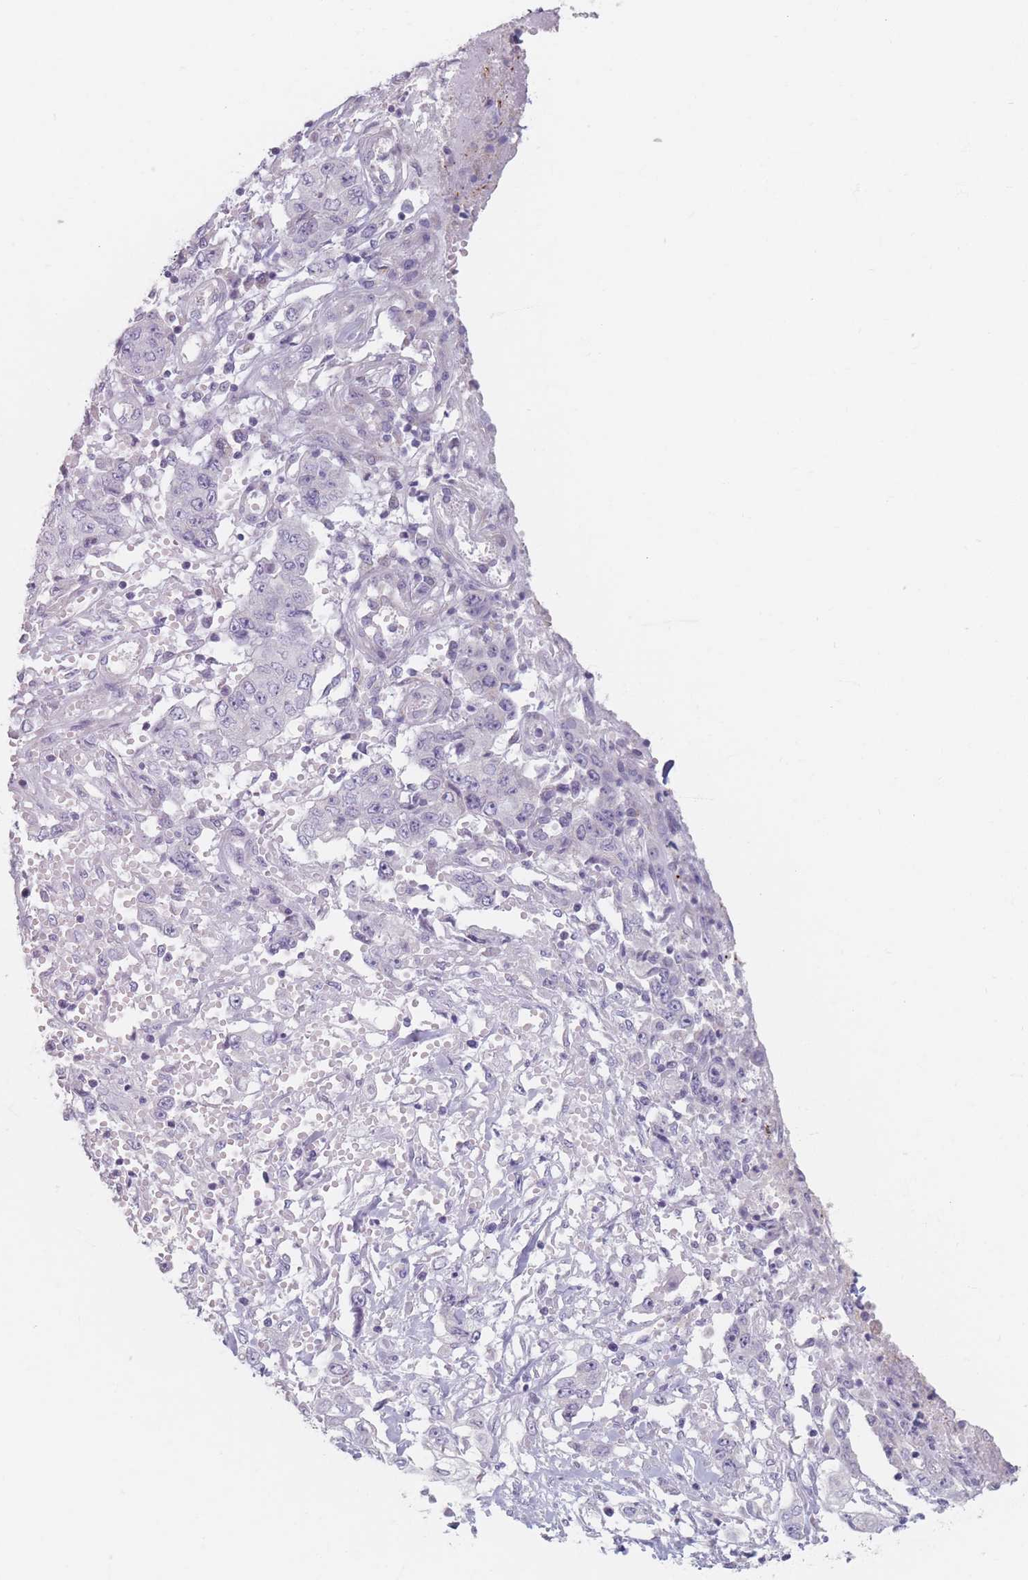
{"staining": {"intensity": "negative", "quantity": "none", "location": "none"}, "tissue": "stomach cancer", "cell_type": "Tumor cells", "image_type": "cancer", "snomed": [{"axis": "morphology", "description": "Adenocarcinoma, NOS"}, {"axis": "topography", "description": "Stomach, upper"}], "caption": "Adenocarcinoma (stomach) was stained to show a protein in brown. There is no significant staining in tumor cells.", "gene": "PIGM", "patient": {"sex": "male", "age": 62}}